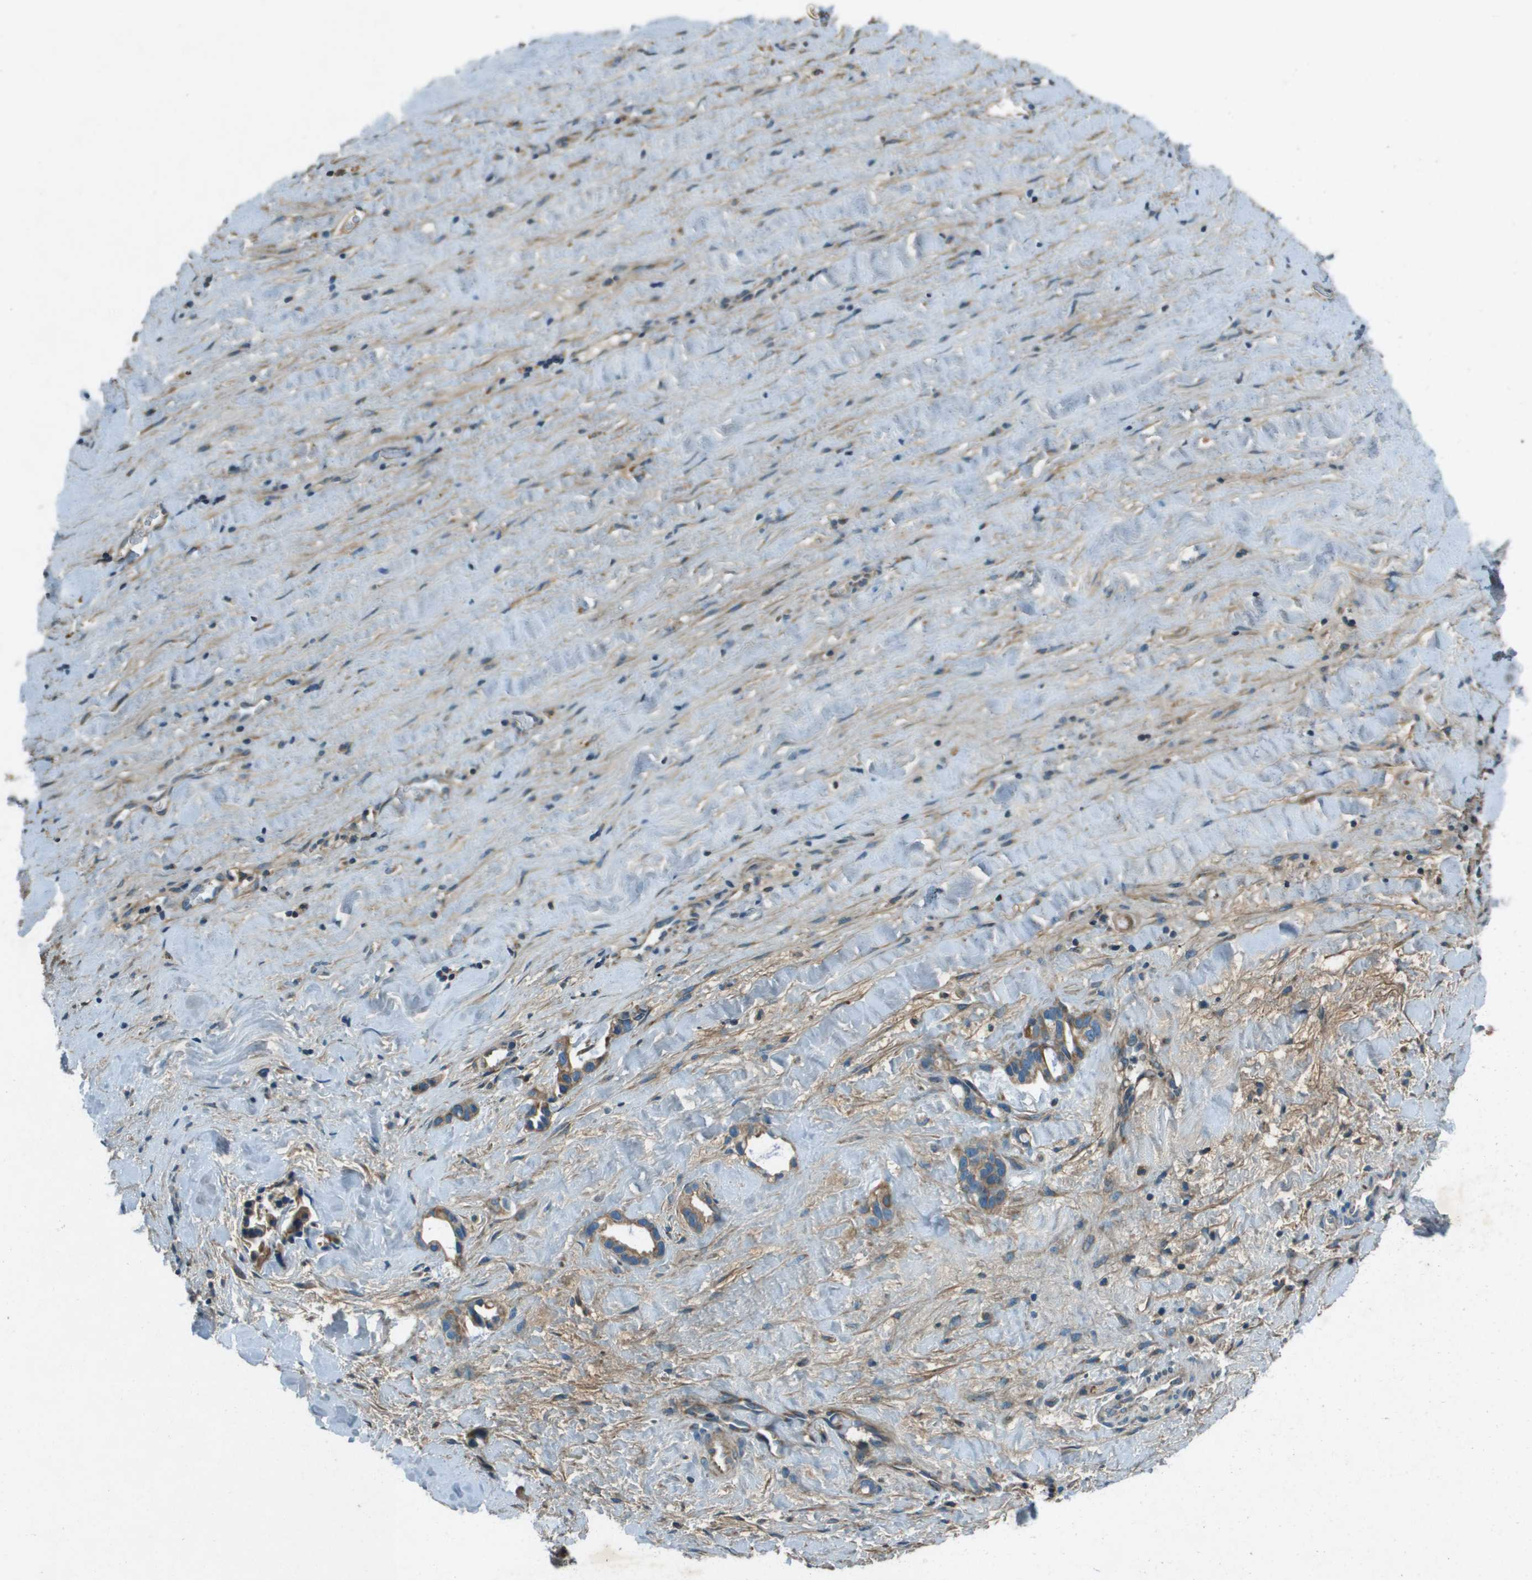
{"staining": {"intensity": "moderate", "quantity": ">75%", "location": "cytoplasmic/membranous"}, "tissue": "liver cancer", "cell_type": "Tumor cells", "image_type": "cancer", "snomed": [{"axis": "morphology", "description": "Cholangiocarcinoma"}, {"axis": "topography", "description": "Liver"}], "caption": "Human liver cholangiocarcinoma stained for a protein (brown) shows moderate cytoplasmic/membranous positive staining in about >75% of tumor cells.", "gene": "MIGA1", "patient": {"sex": "female", "age": 65}}